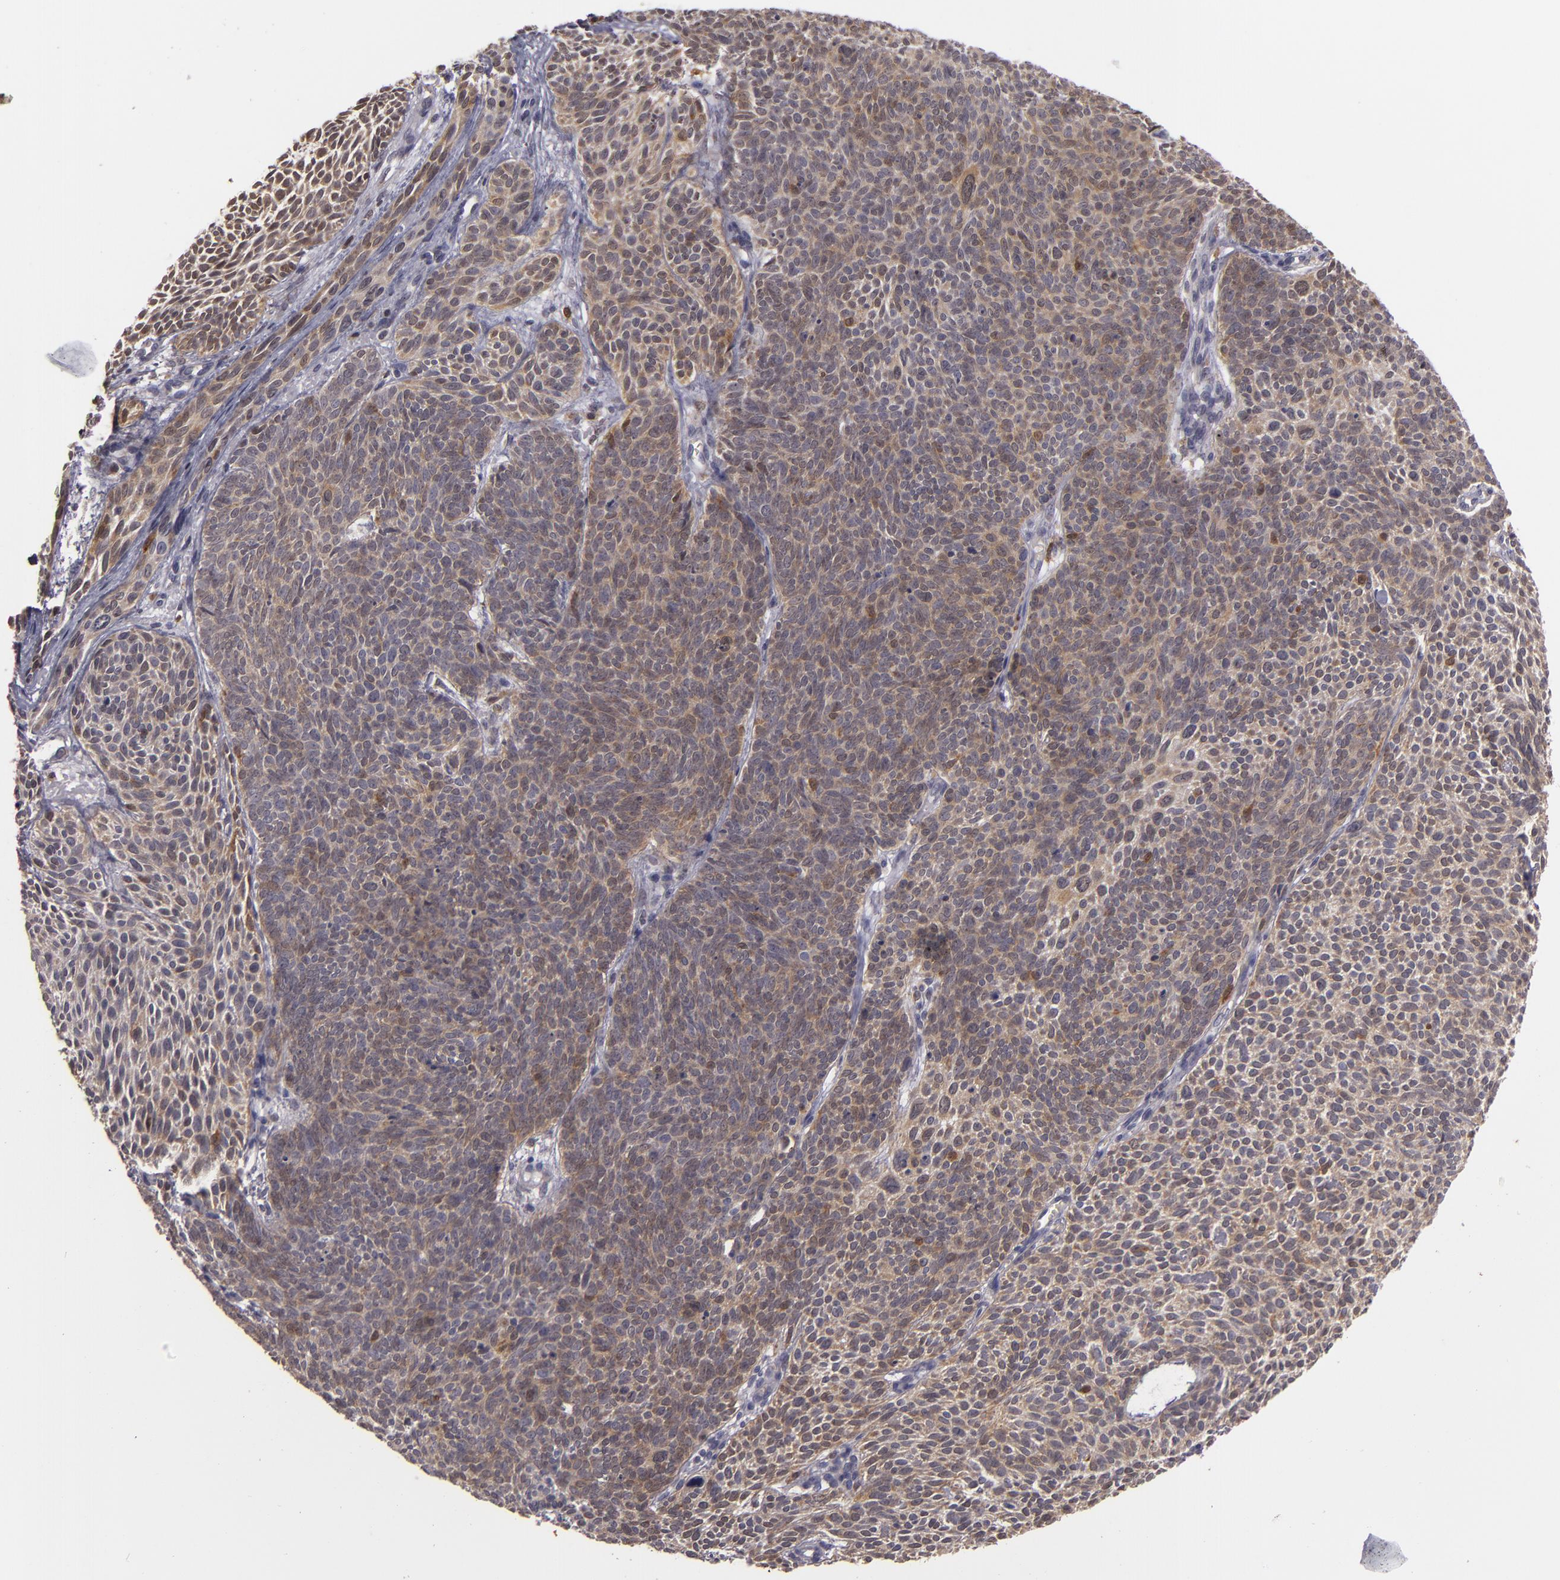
{"staining": {"intensity": "moderate", "quantity": ">75%", "location": "cytoplasmic/membranous"}, "tissue": "skin cancer", "cell_type": "Tumor cells", "image_type": "cancer", "snomed": [{"axis": "morphology", "description": "Basal cell carcinoma"}, {"axis": "topography", "description": "Skin"}], "caption": "Immunohistochemical staining of basal cell carcinoma (skin) displays moderate cytoplasmic/membranous protein staining in about >75% of tumor cells.", "gene": "FHIT", "patient": {"sex": "male", "age": 84}}